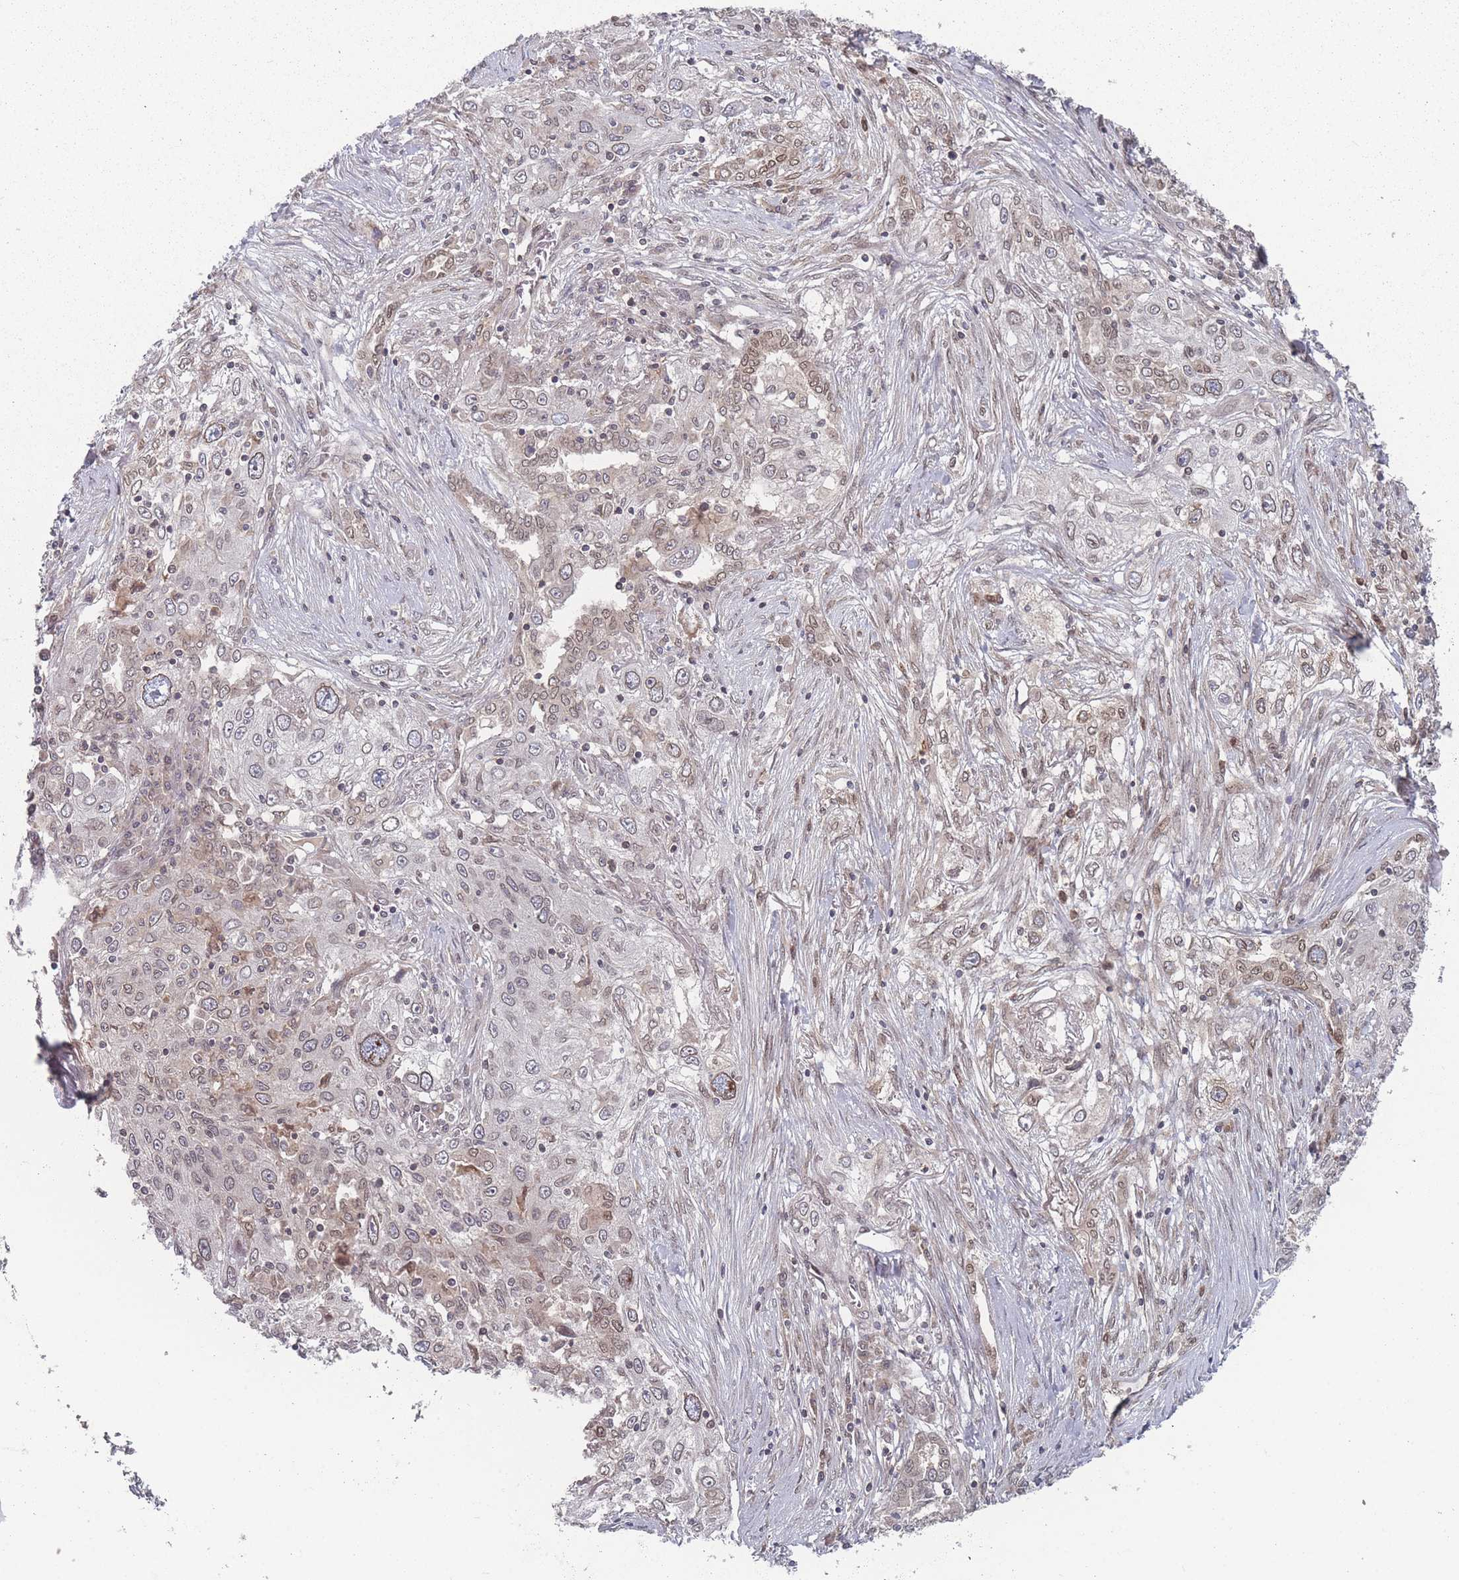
{"staining": {"intensity": "weak", "quantity": ">75%", "location": "cytoplasmic/membranous,nuclear"}, "tissue": "lung cancer", "cell_type": "Tumor cells", "image_type": "cancer", "snomed": [{"axis": "morphology", "description": "Squamous cell carcinoma, NOS"}, {"axis": "topography", "description": "Lung"}], "caption": "An image of human lung cancer stained for a protein displays weak cytoplasmic/membranous and nuclear brown staining in tumor cells.", "gene": "TBC1D25", "patient": {"sex": "female", "age": 69}}